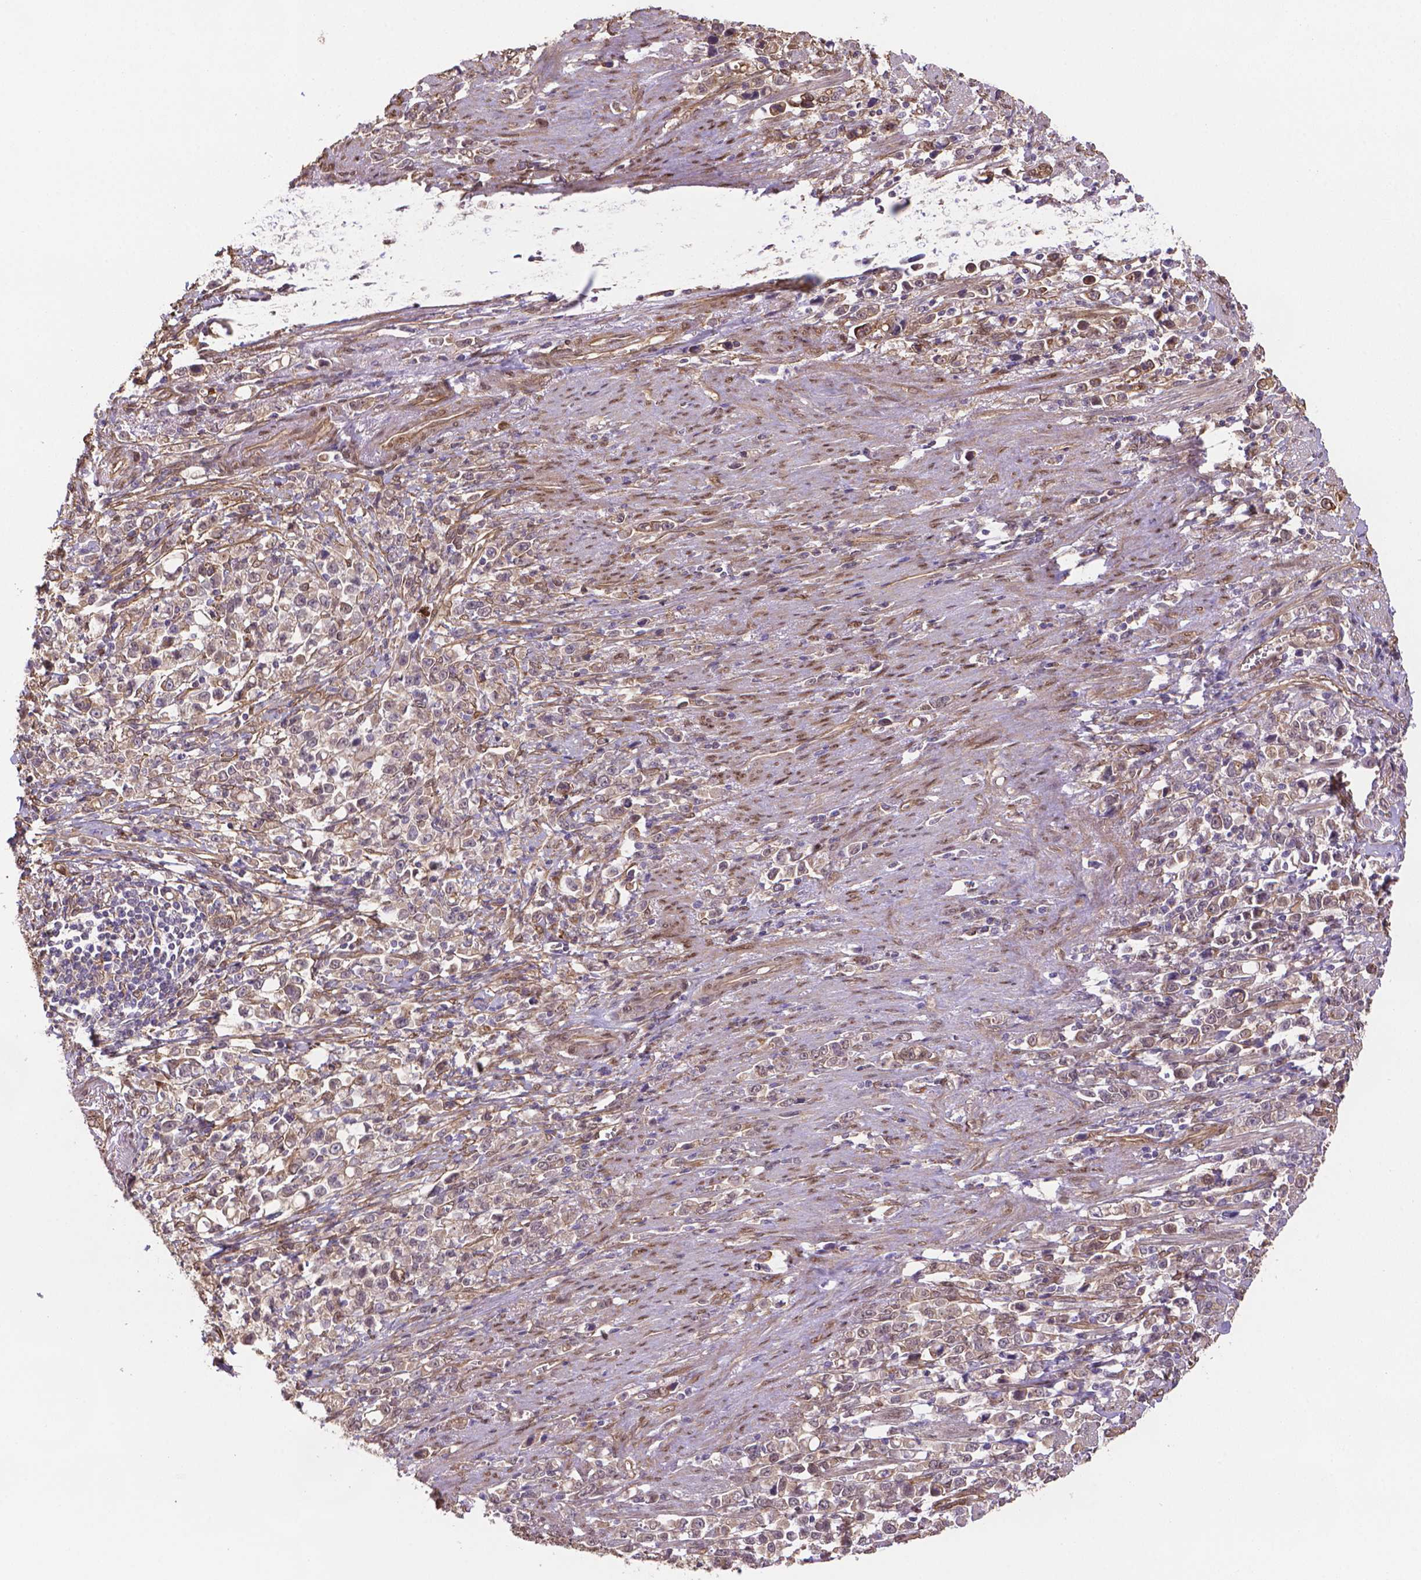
{"staining": {"intensity": "weak", "quantity": ">75%", "location": "cytoplasmic/membranous"}, "tissue": "stomach cancer", "cell_type": "Tumor cells", "image_type": "cancer", "snomed": [{"axis": "morphology", "description": "Adenocarcinoma, NOS"}, {"axis": "topography", "description": "Stomach"}], "caption": "The immunohistochemical stain shows weak cytoplasmic/membranous positivity in tumor cells of adenocarcinoma (stomach) tissue.", "gene": "YAP1", "patient": {"sex": "male", "age": 63}}